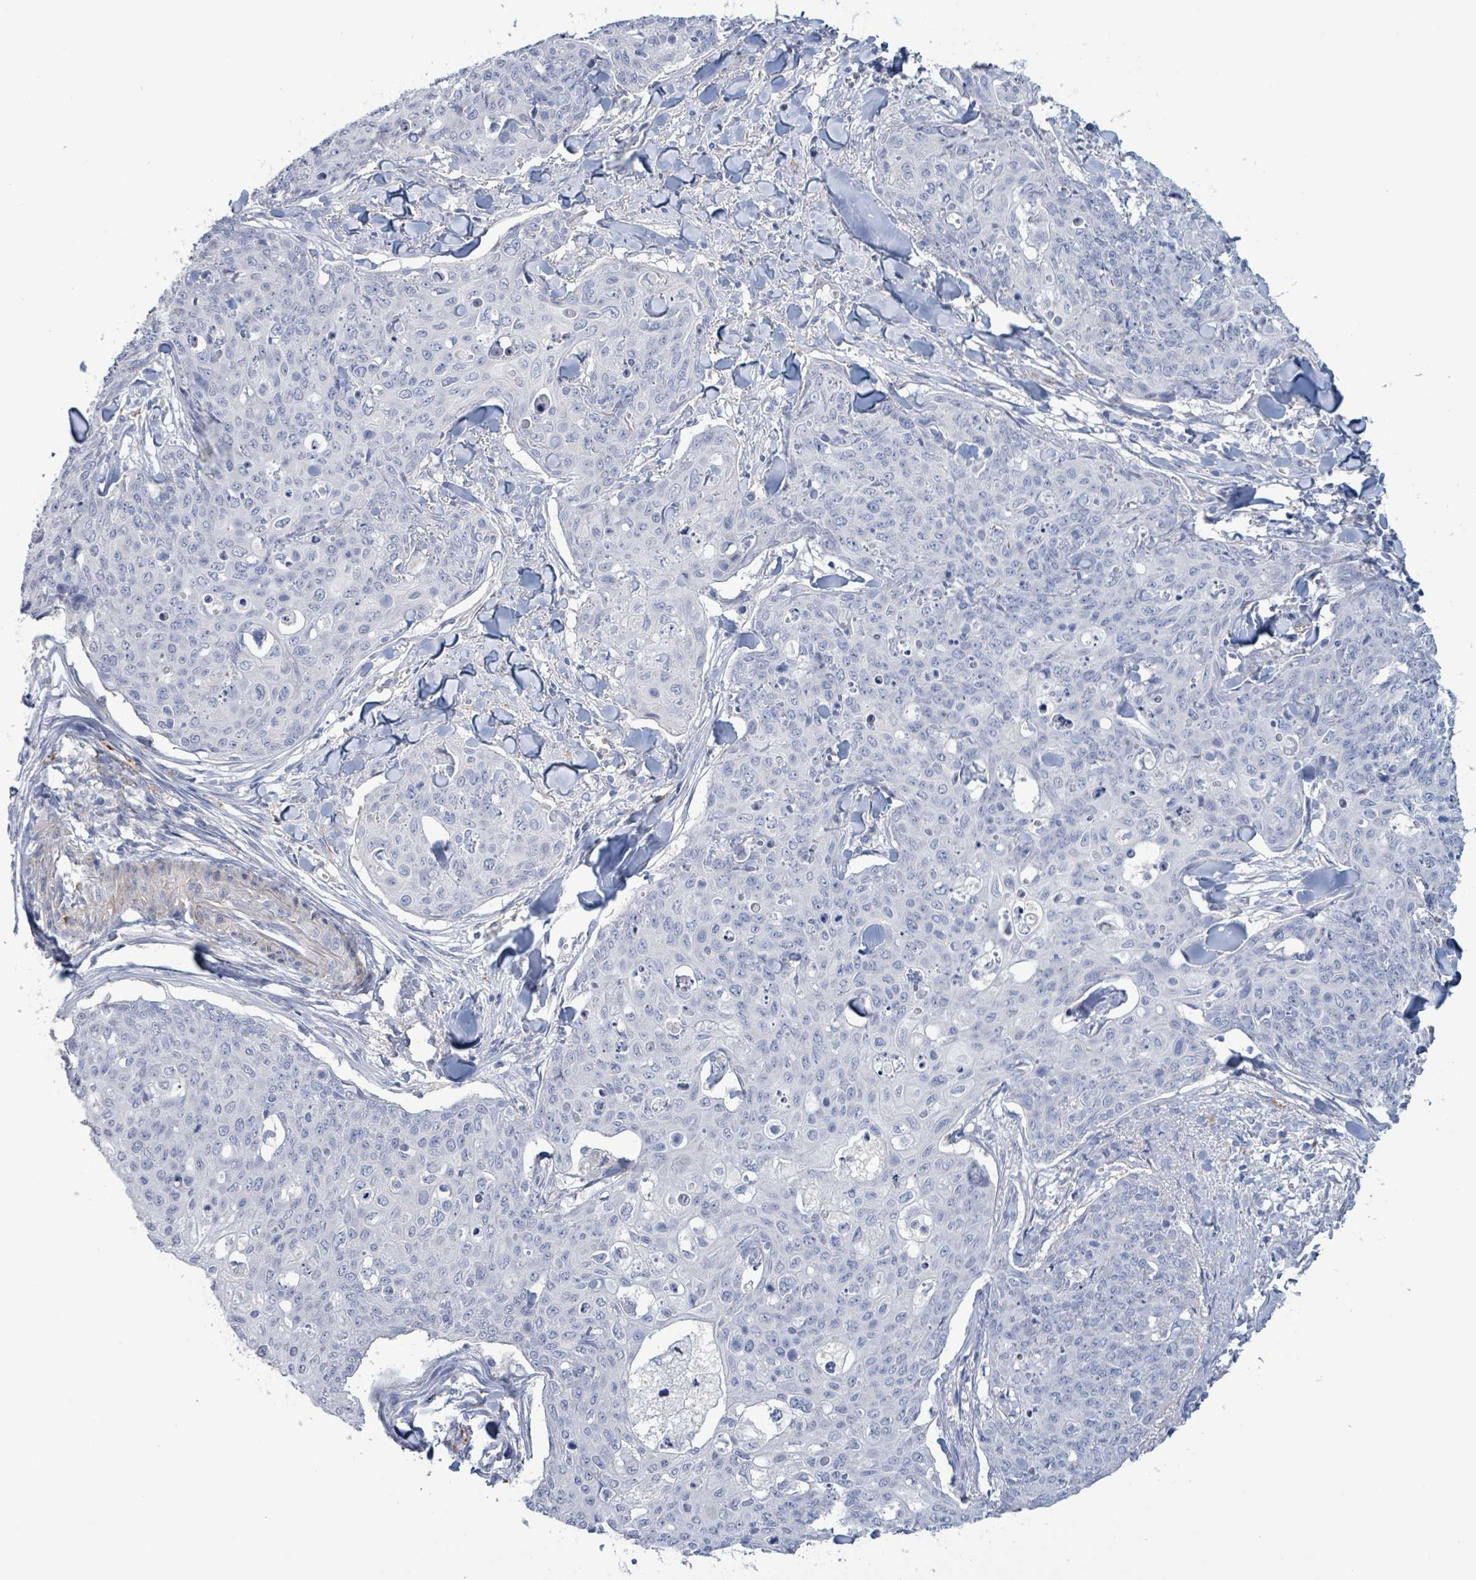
{"staining": {"intensity": "negative", "quantity": "none", "location": "none"}, "tissue": "skin cancer", "cell_type": "Tumor cells", "image_type": "cancer", "snomed": [{"axis": "morphology", "description": "Squamous cell carcinoma, NOS"}, {"axis": "topography", "description": "Skin"}, {"axis": "topography", "description": "Vulva"}], "caption": "Tumor cells are negative for protein expression in human skin squamous cell carcinoma.", "gene": "PKLR", "patient": {"sex": "female", "age": 85}}